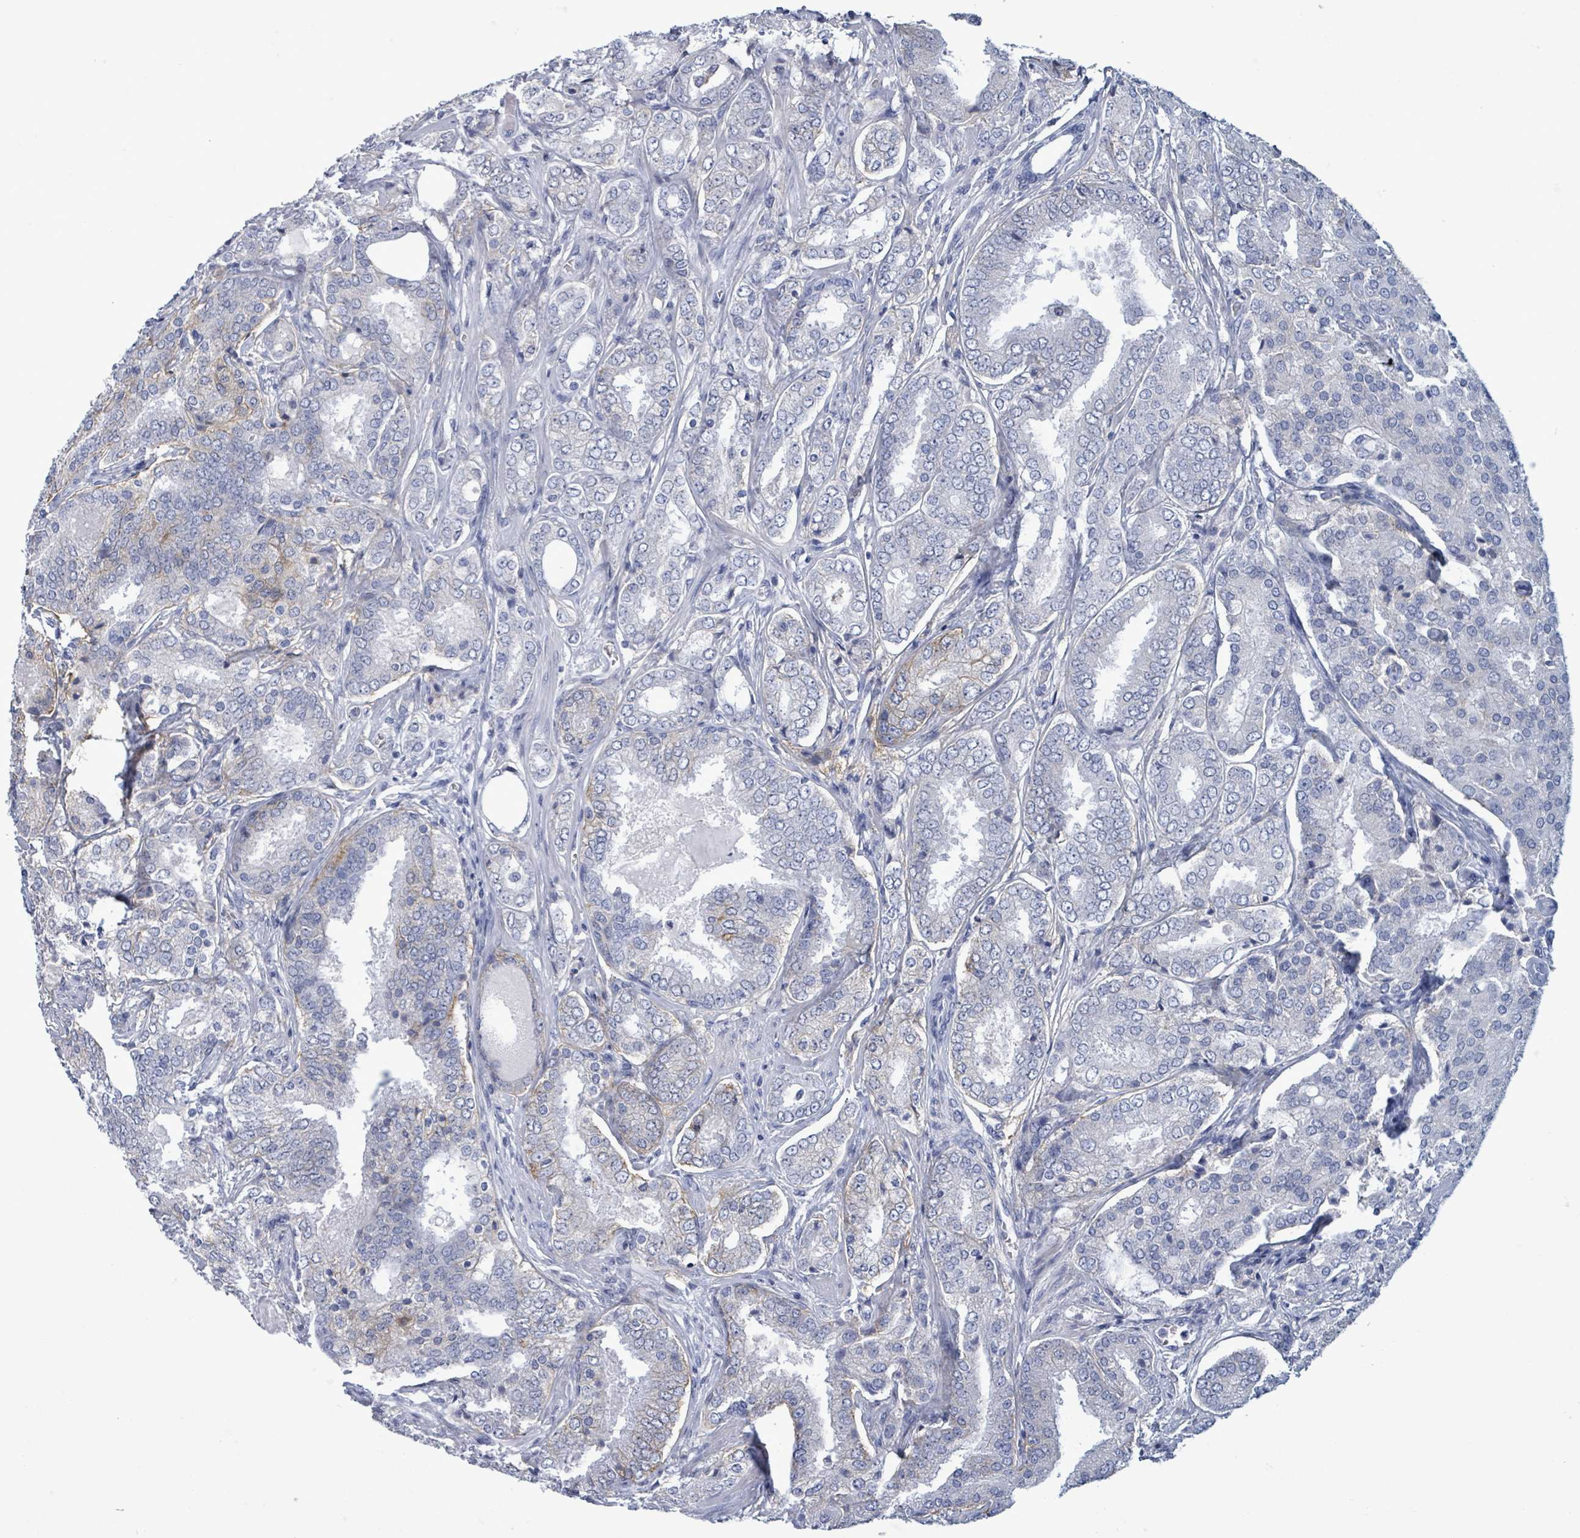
{"staining": {"intensity": "strong", "quantity": "<25%", "location": "cytoplasmic/membranous"}, "tissue": "prostate cancer", "cell_type": "Tumor cells", "image_type": "cancer", "snomed": [{"axis": "morphology", "description": "Adenocarcinoma, High grade"}, {"axis": "topography", "description": "Prostate"}], "caption": "Prostate adenocarcinoma (high-grade) stained with DAB immunohistochemistry reveals medium levels of strong cytoplasmic/membranous expression in approximately <25% of tumor cells. (DAB IHC, brown staining for protein, blue staining for nuclei).", "gene": "BSG", "patient": {"sex": "male", "age": 63}}